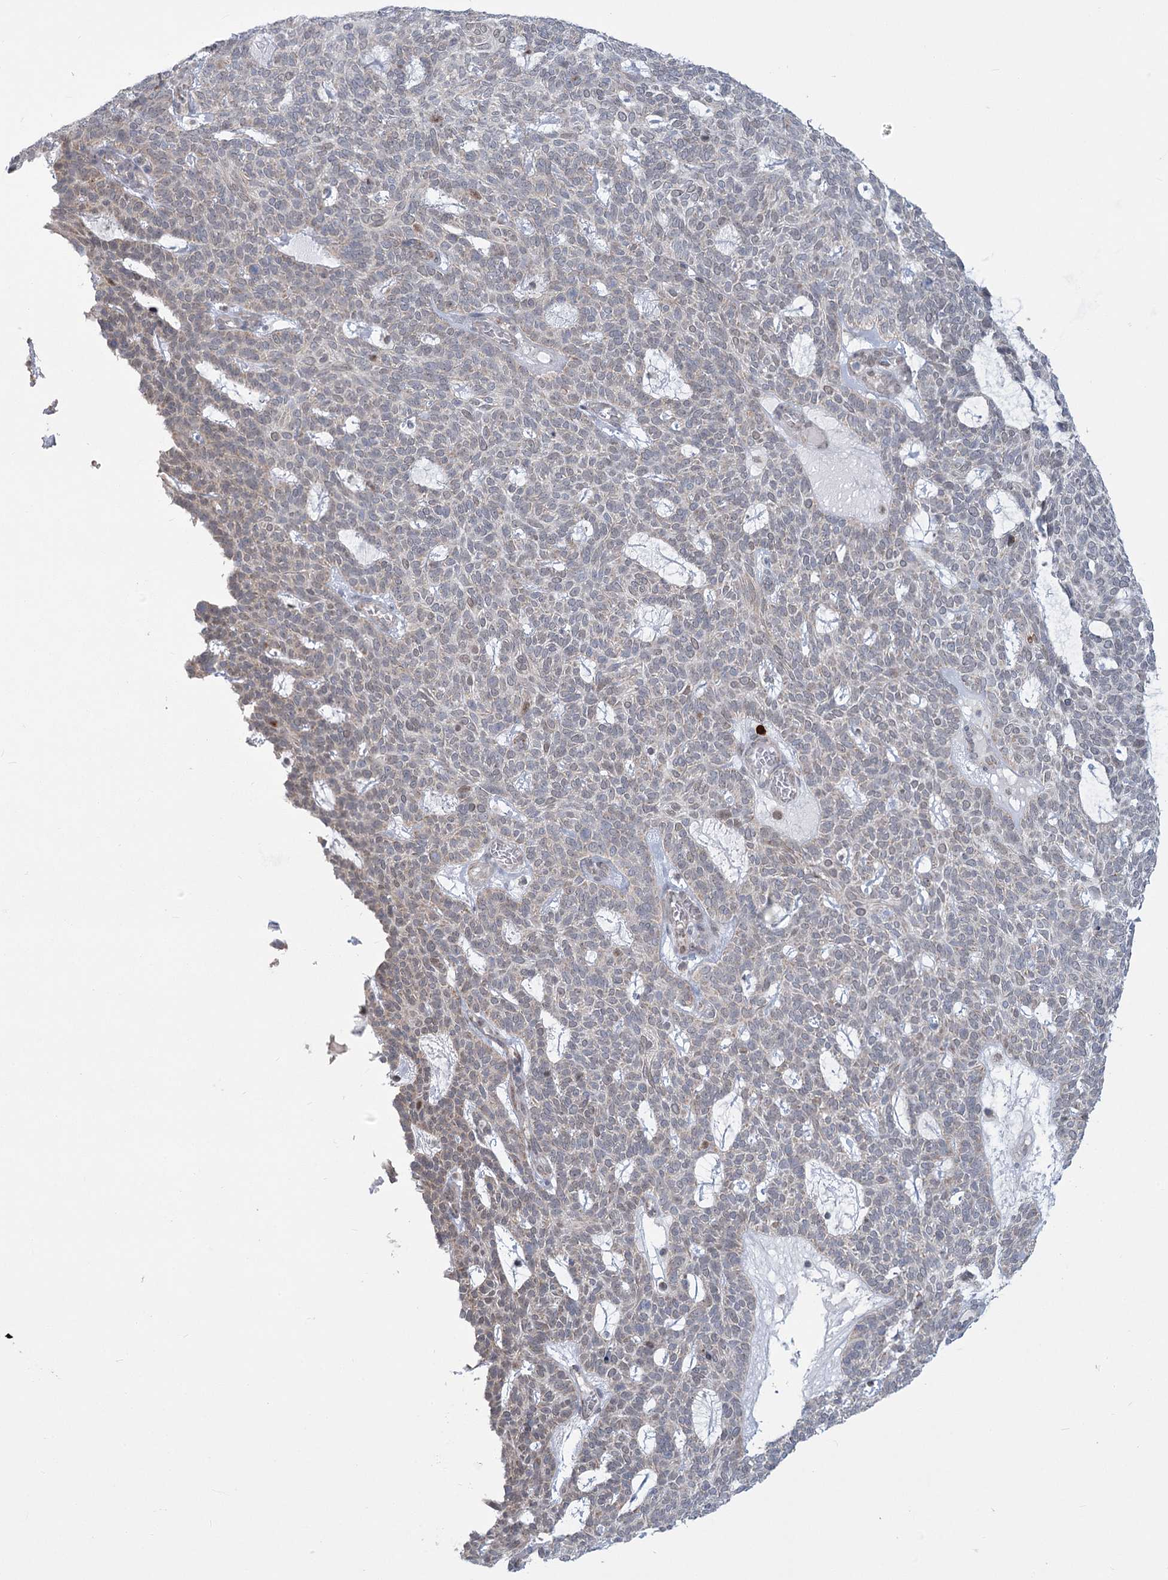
{"staining": {"intensity": "weak", "quantity": "<25%", "location": "cytoplasmic/membranous"}, "tissue": "skin cancer", "cell_type": "Tumor cells", "image_type": "cancer", "snomed": [{"axis": "morphology", "description": "Squamous cell carcinoma, NOS"}, {"axis": "topography", "description": "Skin"}], "caption": "Immunohistochemistry photomicrograph of neoplastic tissue: skin cancer (squamous cell carcinoma) stained with DAB (3,3'-diaminobenzidine) displays no significant protein positivity in tumor cells.", "gene": "MTG1", "patient": {"sex": "female", "age": 90}}